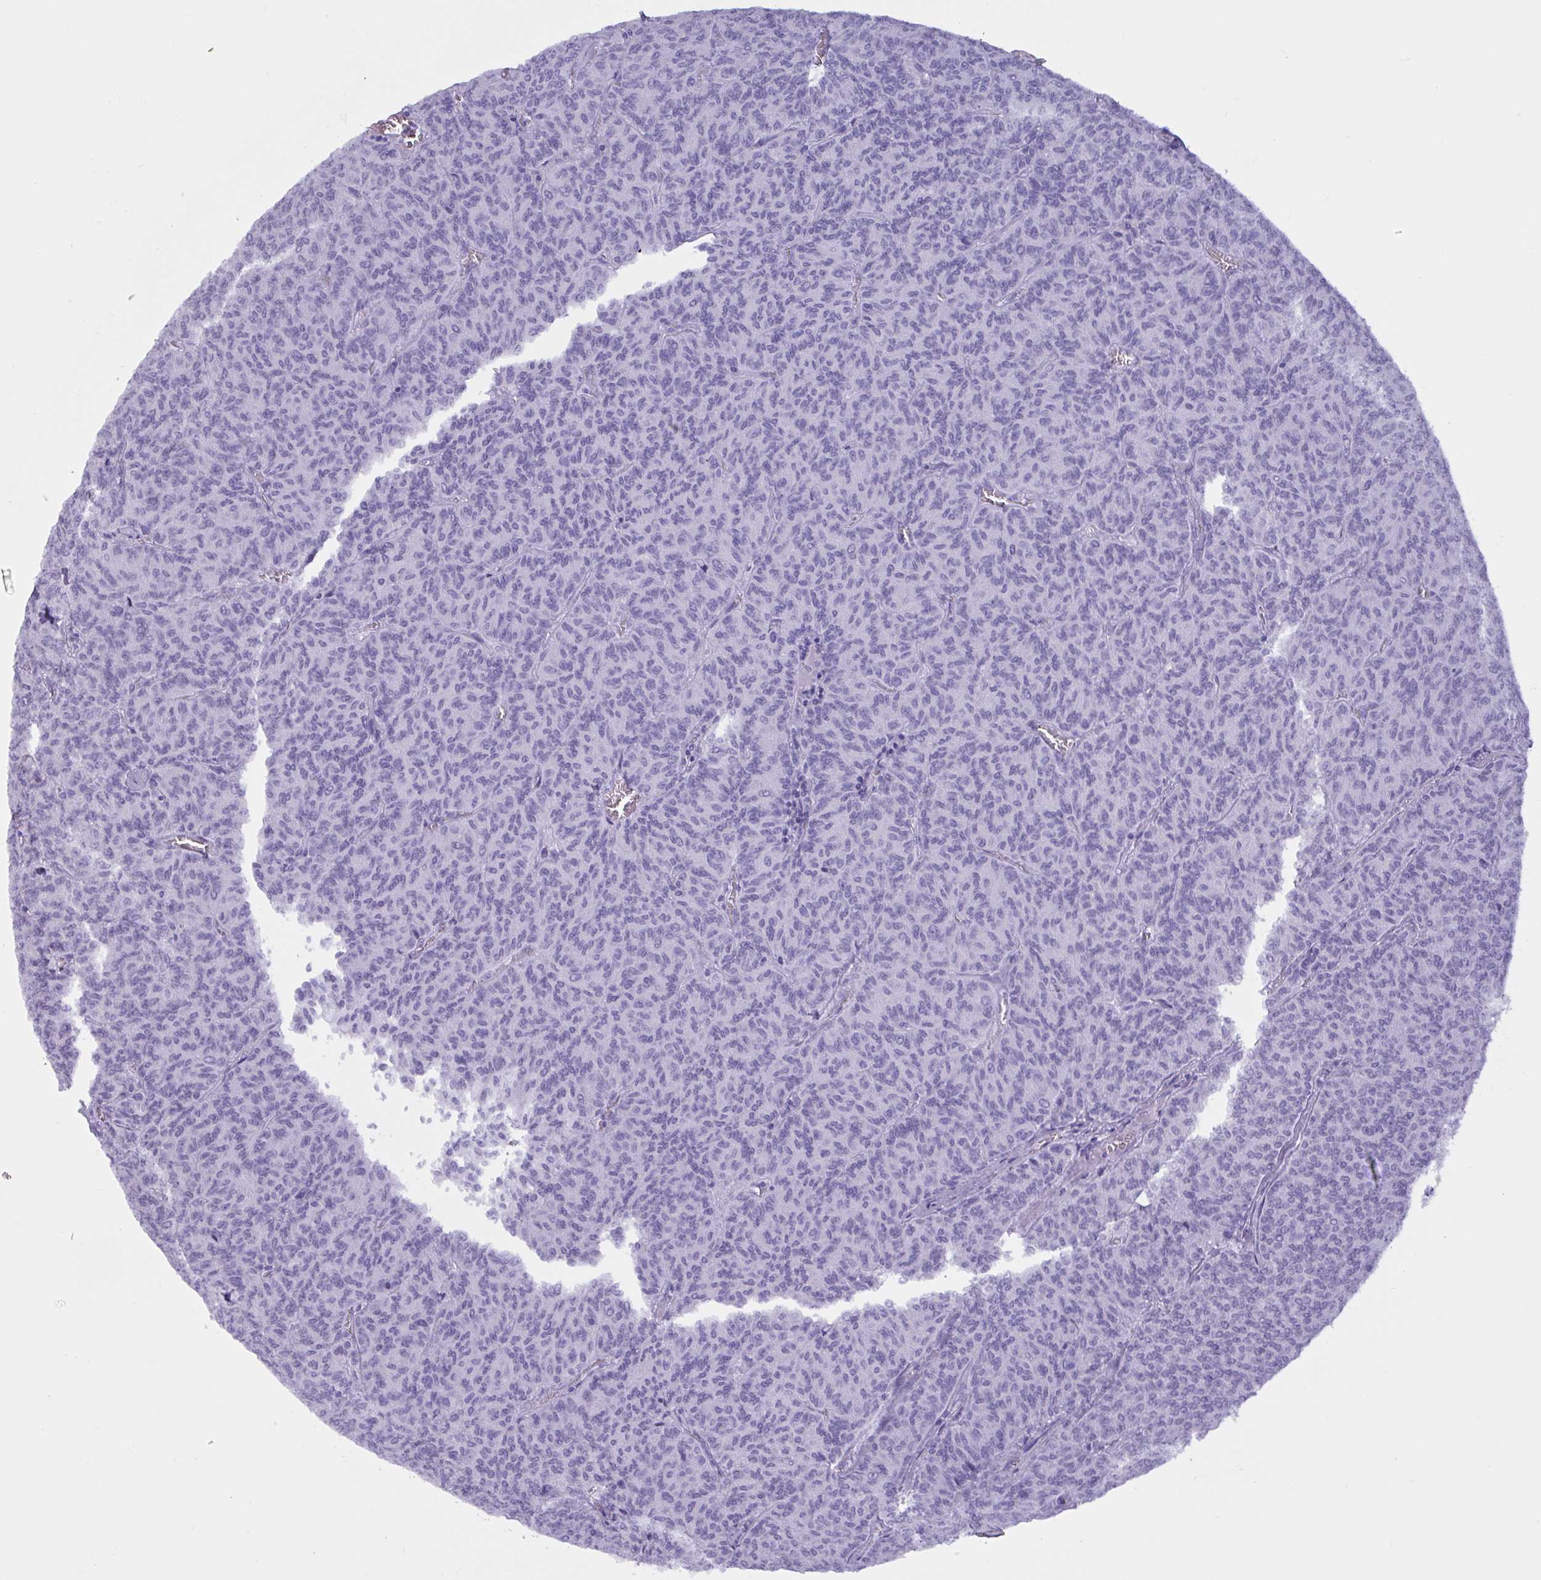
{"staining": {"intensity": "negative", "quantity": "none", "location": "none"}, "tissue": "carcinoid", "cell_type": "Tumor cells", "image_type": "cancer", "snomed": [{"axis": "morphology", "description": "Carcinoid, malignant, NOS"}, {"axis": "topography", "description": "Lung"}], "caption": "The histopathology image exhibits no staining of tumor cells in carcinoid. (Brightfield microscopy of DAB (3,3'-diaminobenzidine) IHC at high magnification).", "gene": "MRGPRG", "patient": {"sex": "male", "age": 61}}